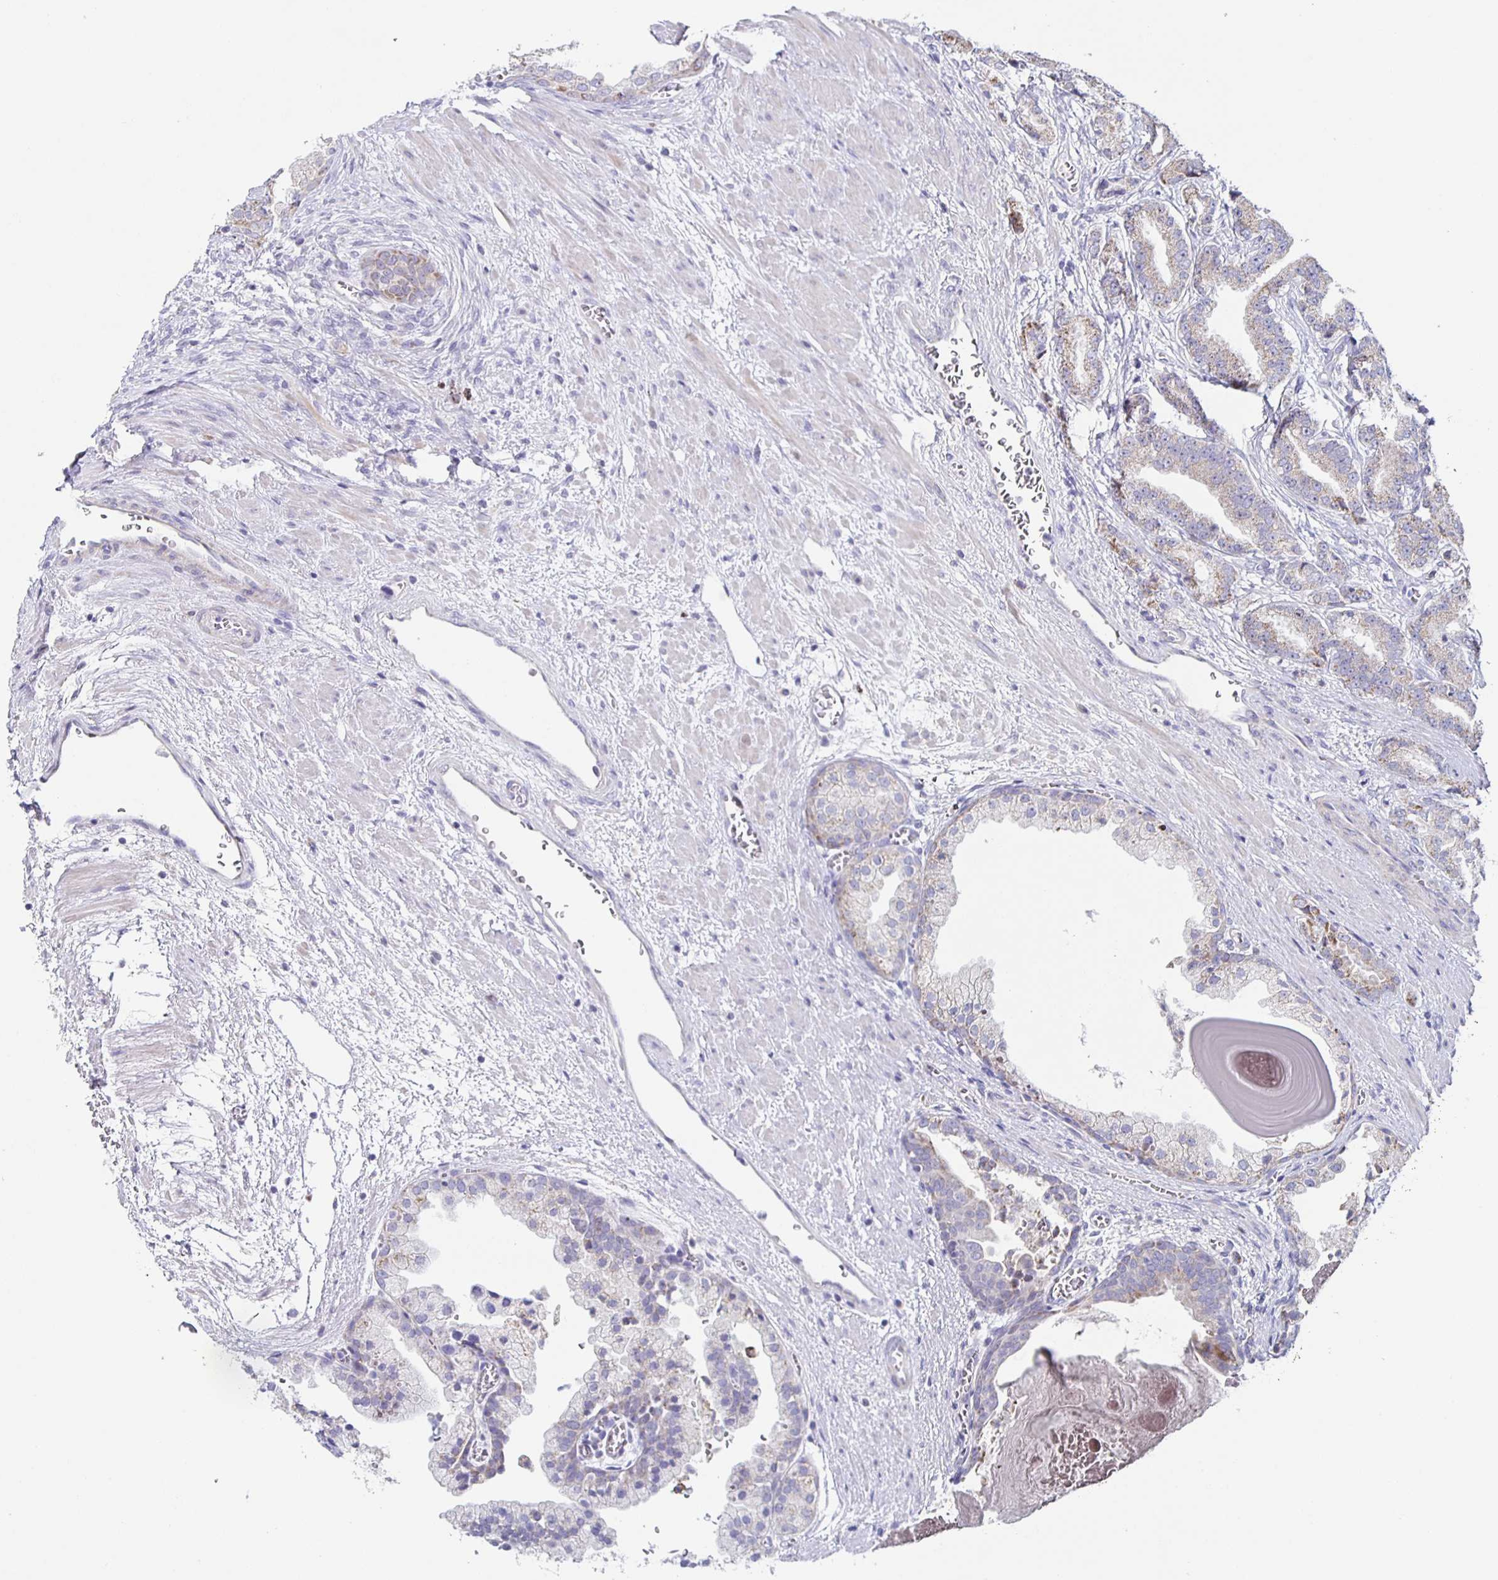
{"staining": {"intensity": "weak", "quantity": "25%-75%", "location": "cytoplasmic/membranous"}, "tissue": "prostate cancer", "cell_type": "Tumor cells", "image_type": "cancer", "snomed": [{"axis": "morphology", "description": "Adenocarcinoma, High grade"}, {"axis": "topography", "description": "Prostate and seminal vesicle, NOS"}], "caption": "High-power microscopy captured an immunohistochemistry (IHC) histopathology image of prostate cancer (high-grade adenocarcinoma), revealing weak cytoplasmic/membranous staining in about 25%-75% of tumor cells.", "gene": "CENPH", "patient": {"sex": "male", "age": 61}}